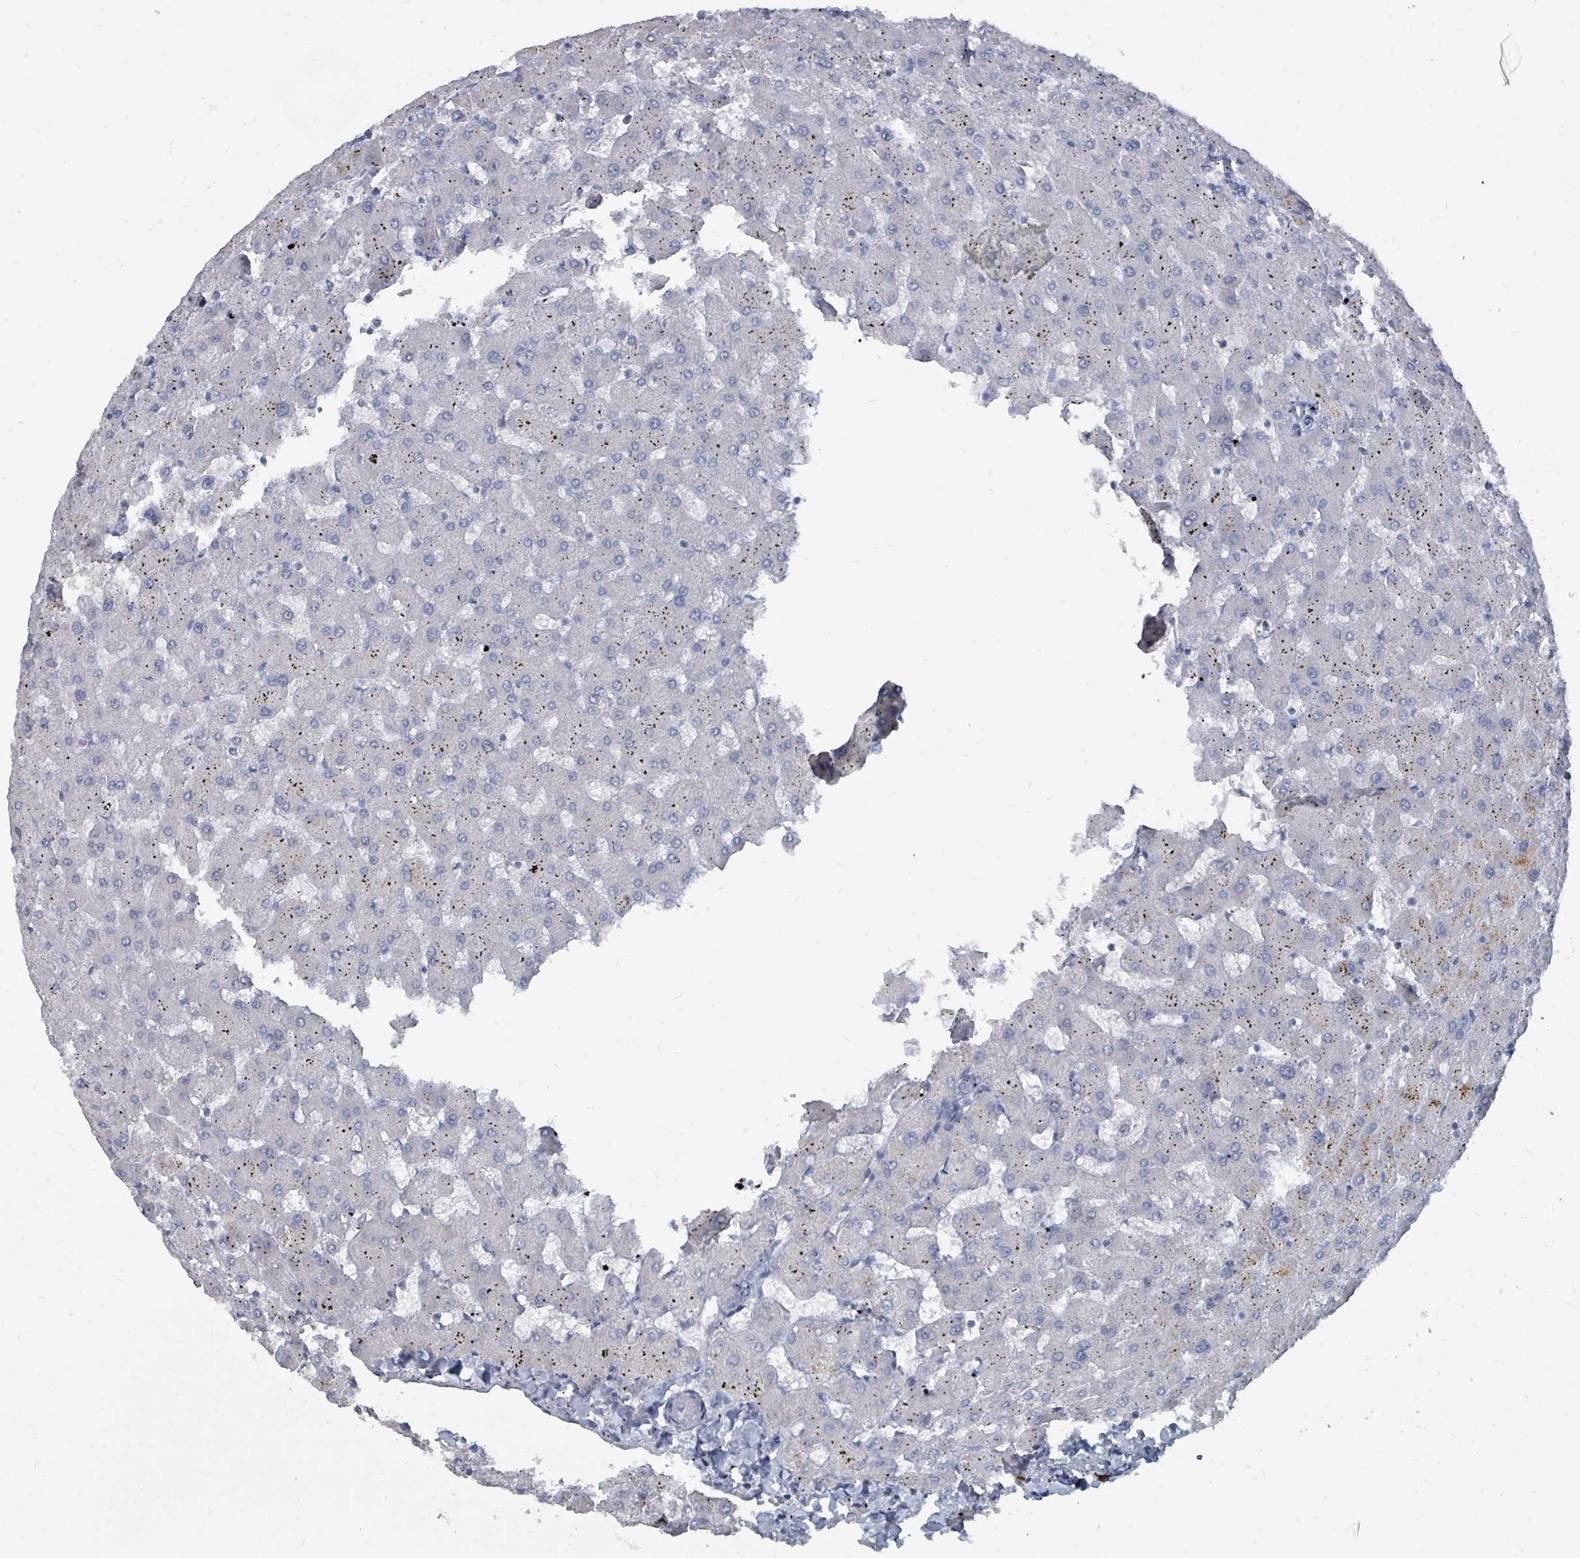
{"staining": {"intensity": "negative", "quantity": "none", "location": "none"}, "tissue": "liver", "cell_type": "Cholangiocytes", "image_type": "normal", "snomed": [{"axis": "morphology", "description": "Normal tissue, NOS"}, {"axis": "topography", "description": "Liver"}], "caption": "IHC histopathology image of benign liver: human liver stained with DAB (3,3'-diaminobenzidine) exhibits no significant protein expression in cholangiocytes.", "gene": "ARGFX", "patient": {"sex": "female", "age": 63}}